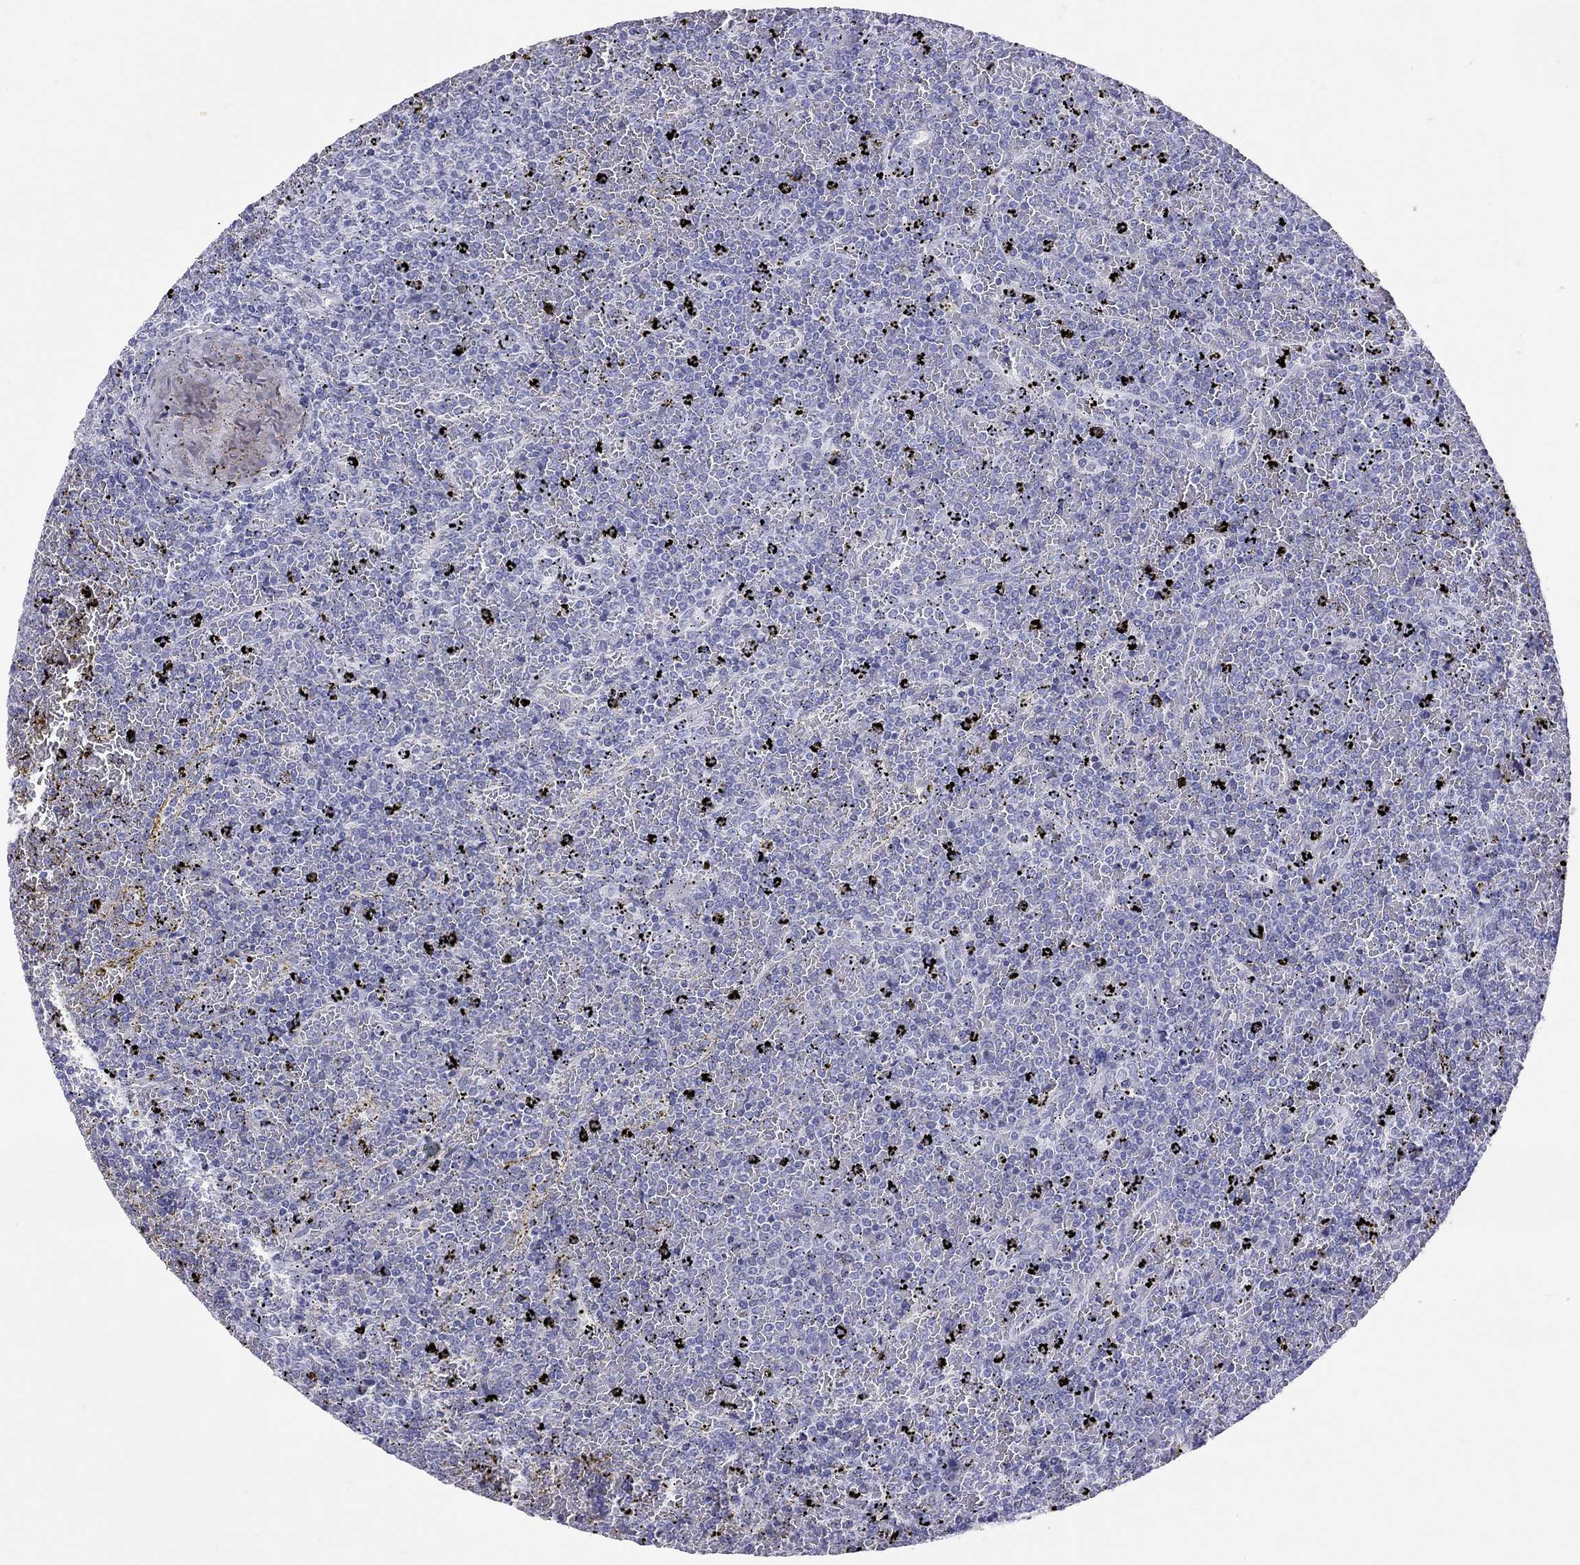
{"staining": {"intensity": "negative", "quantity": "none", "location": "none"}, "tissue": "lymphoma", "cell_type": "Tumor cells", "image_type": "cancer", "snomed": [{"axis": "morphology", "description": "Malignant lymphoma, non-Hodgkin's type, Low grade"}, {"axis": "topography", "description": "Spleen"}], "caption": "The photomicrograph reveals no staining of tumor cells in malignant lymphoma, non-Hodgkin's type (low-grade).", "gene": "GRIA2", "patient": {"sex": "female", "age": 77}}